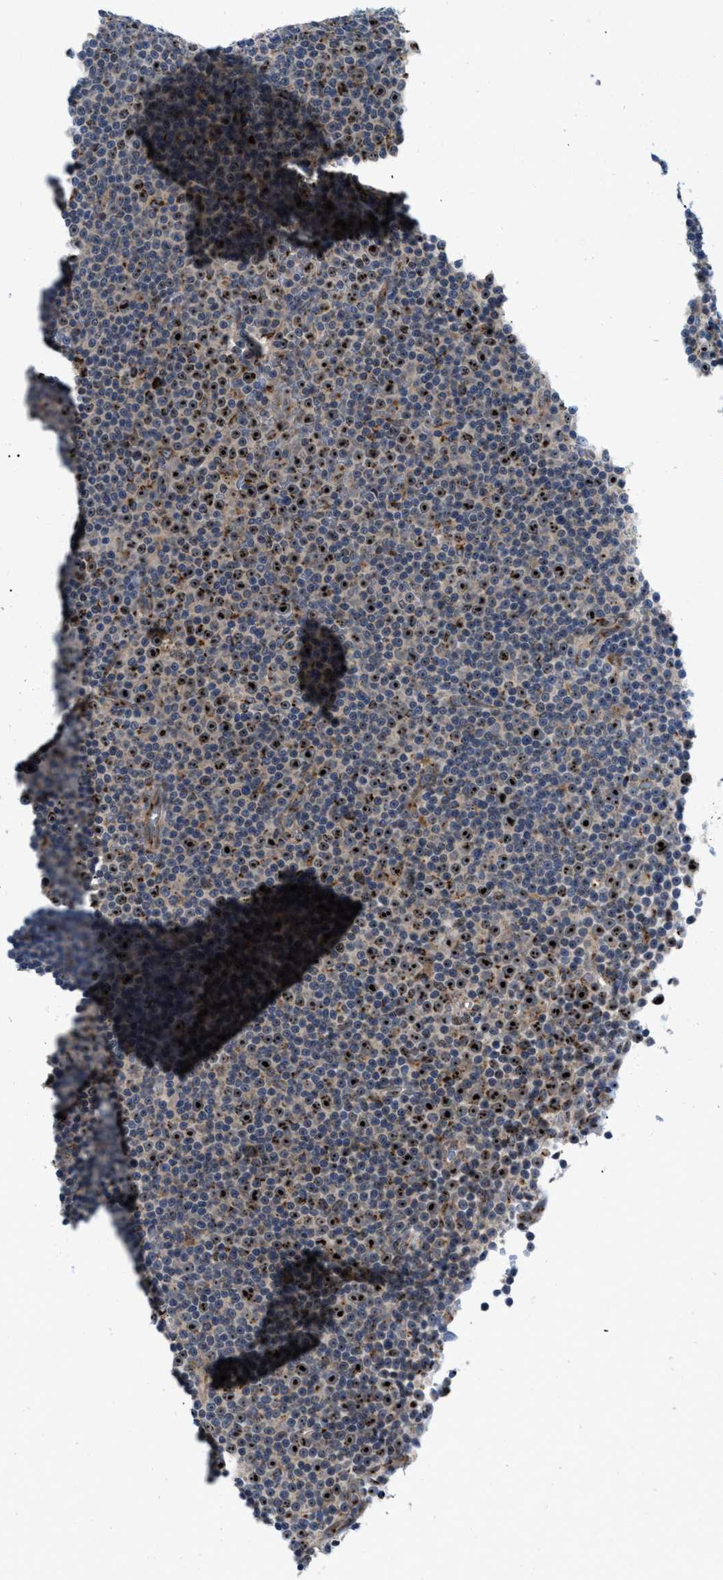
{"staining": {"intensity": "strong", "quantity": "25%-75%", "location": "nuclear"}, "tissue": "lymphoma", "cell_type": "Tumor cells", "image_type": "cancer", "snomed": [{"axis": "morphology", "description": "Malignant lymphoma, non-Hodgkin's type, Low grade"}, {"axis": "topography", "description": "Lymph node"}], "caption": "The micrograph shows immunohistochemical staining of lymphoma. There is strong nuclear positivity is appreciated in approximately 25%-75% of tumor cells.", "gene": "SLC38A10", "patient": {"sex": "female", "age": 67}}